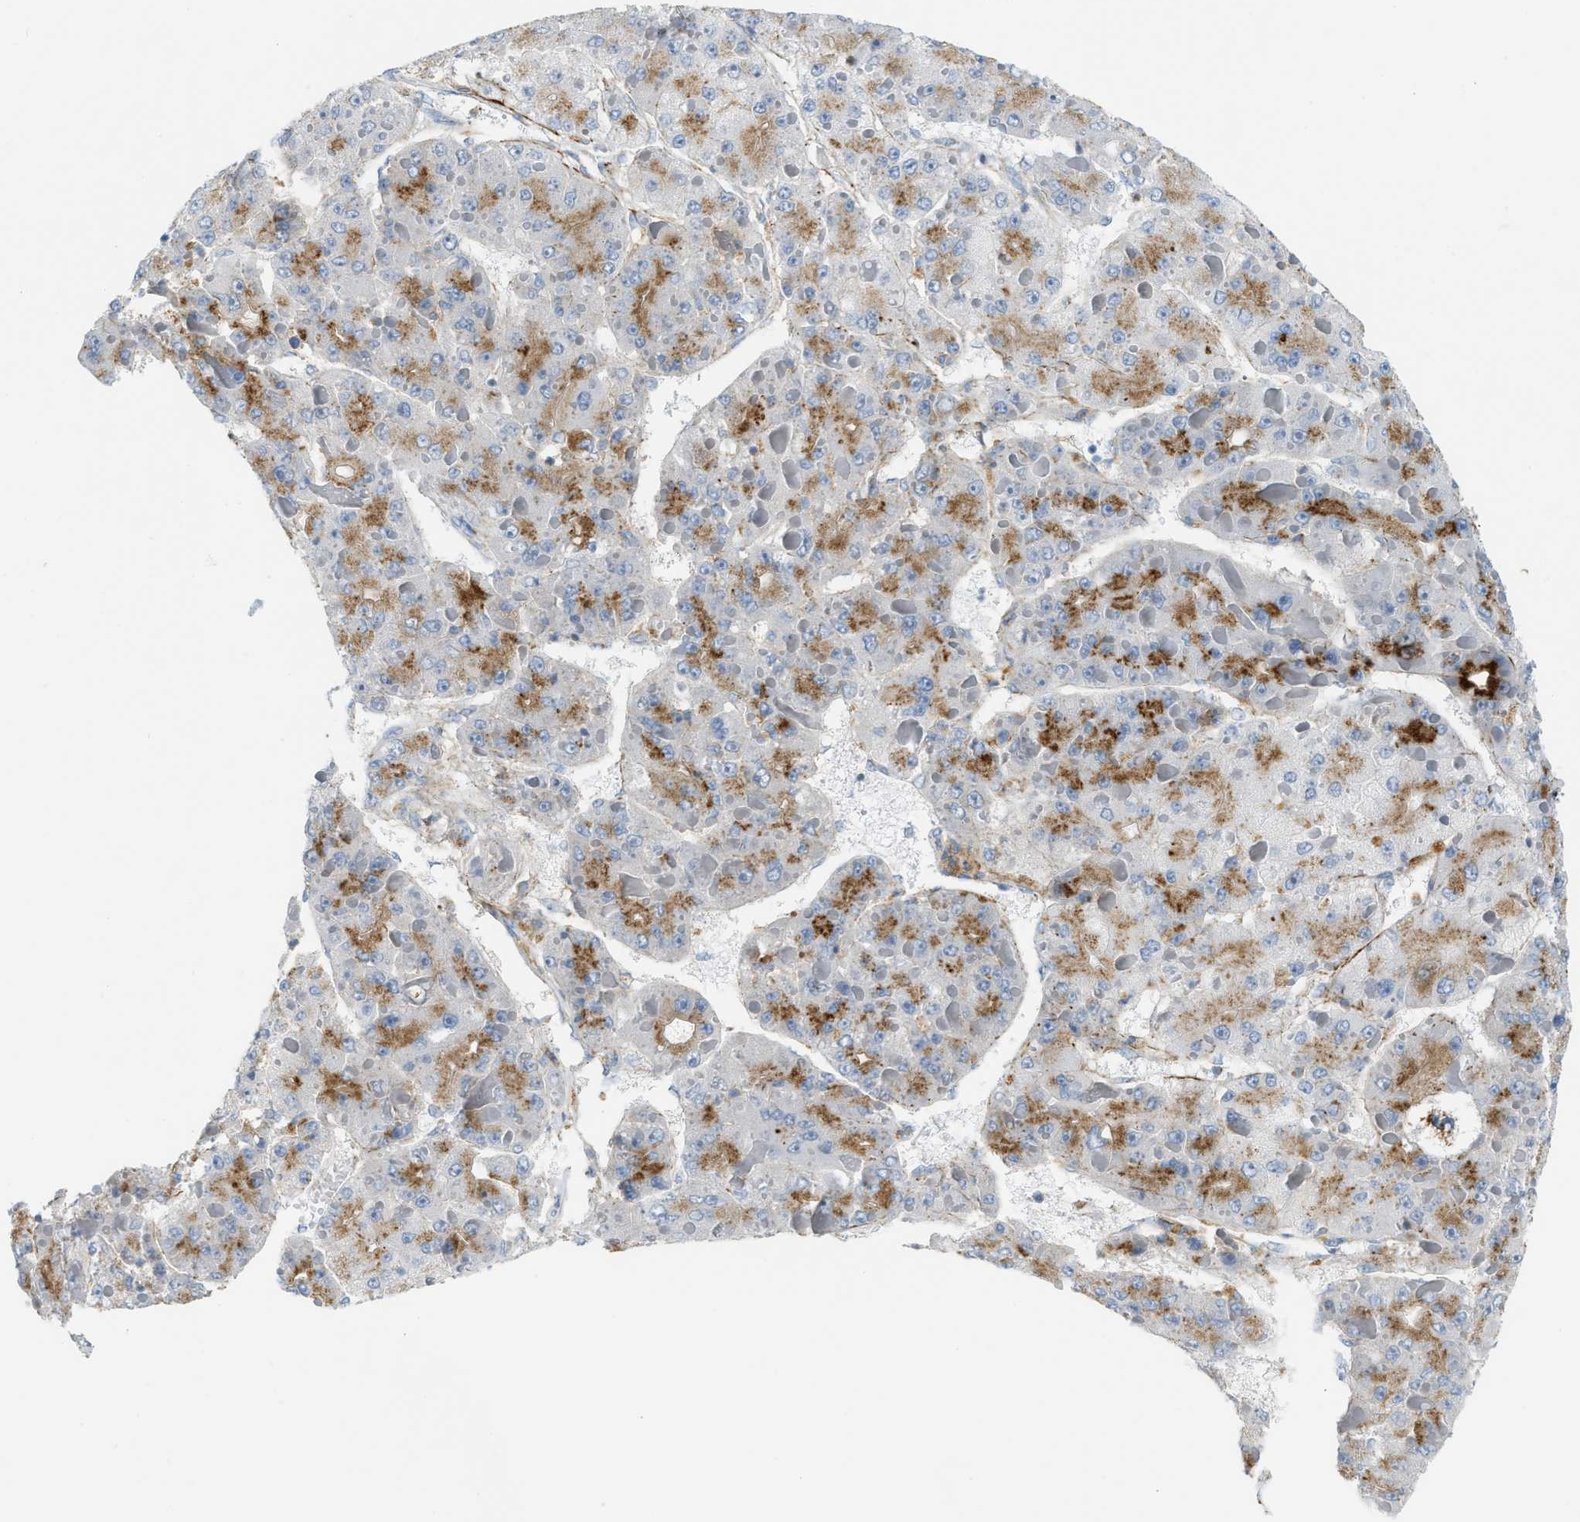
{"staining": {"intensity": "moderate", "quantity": ">75%", "location": "cytoplasmic/membranous"}, "tissue": "liver cancer", "cell_type": "Tumor cells", "image_type": "cancer", "snomed": [{"axis": "morphology", "description": "Carcinoma, Hepatocellular, NOS"}, {"axis": "topography", "description": "Liver"}], "caption": "The micrograph displays a brown stain indicating the presence of a protein in the cytoplasmic/membranous of tumor cells in liver cancer.", "gene": "LMBRD1", "patient": {"sex": "female", "age": 73}}